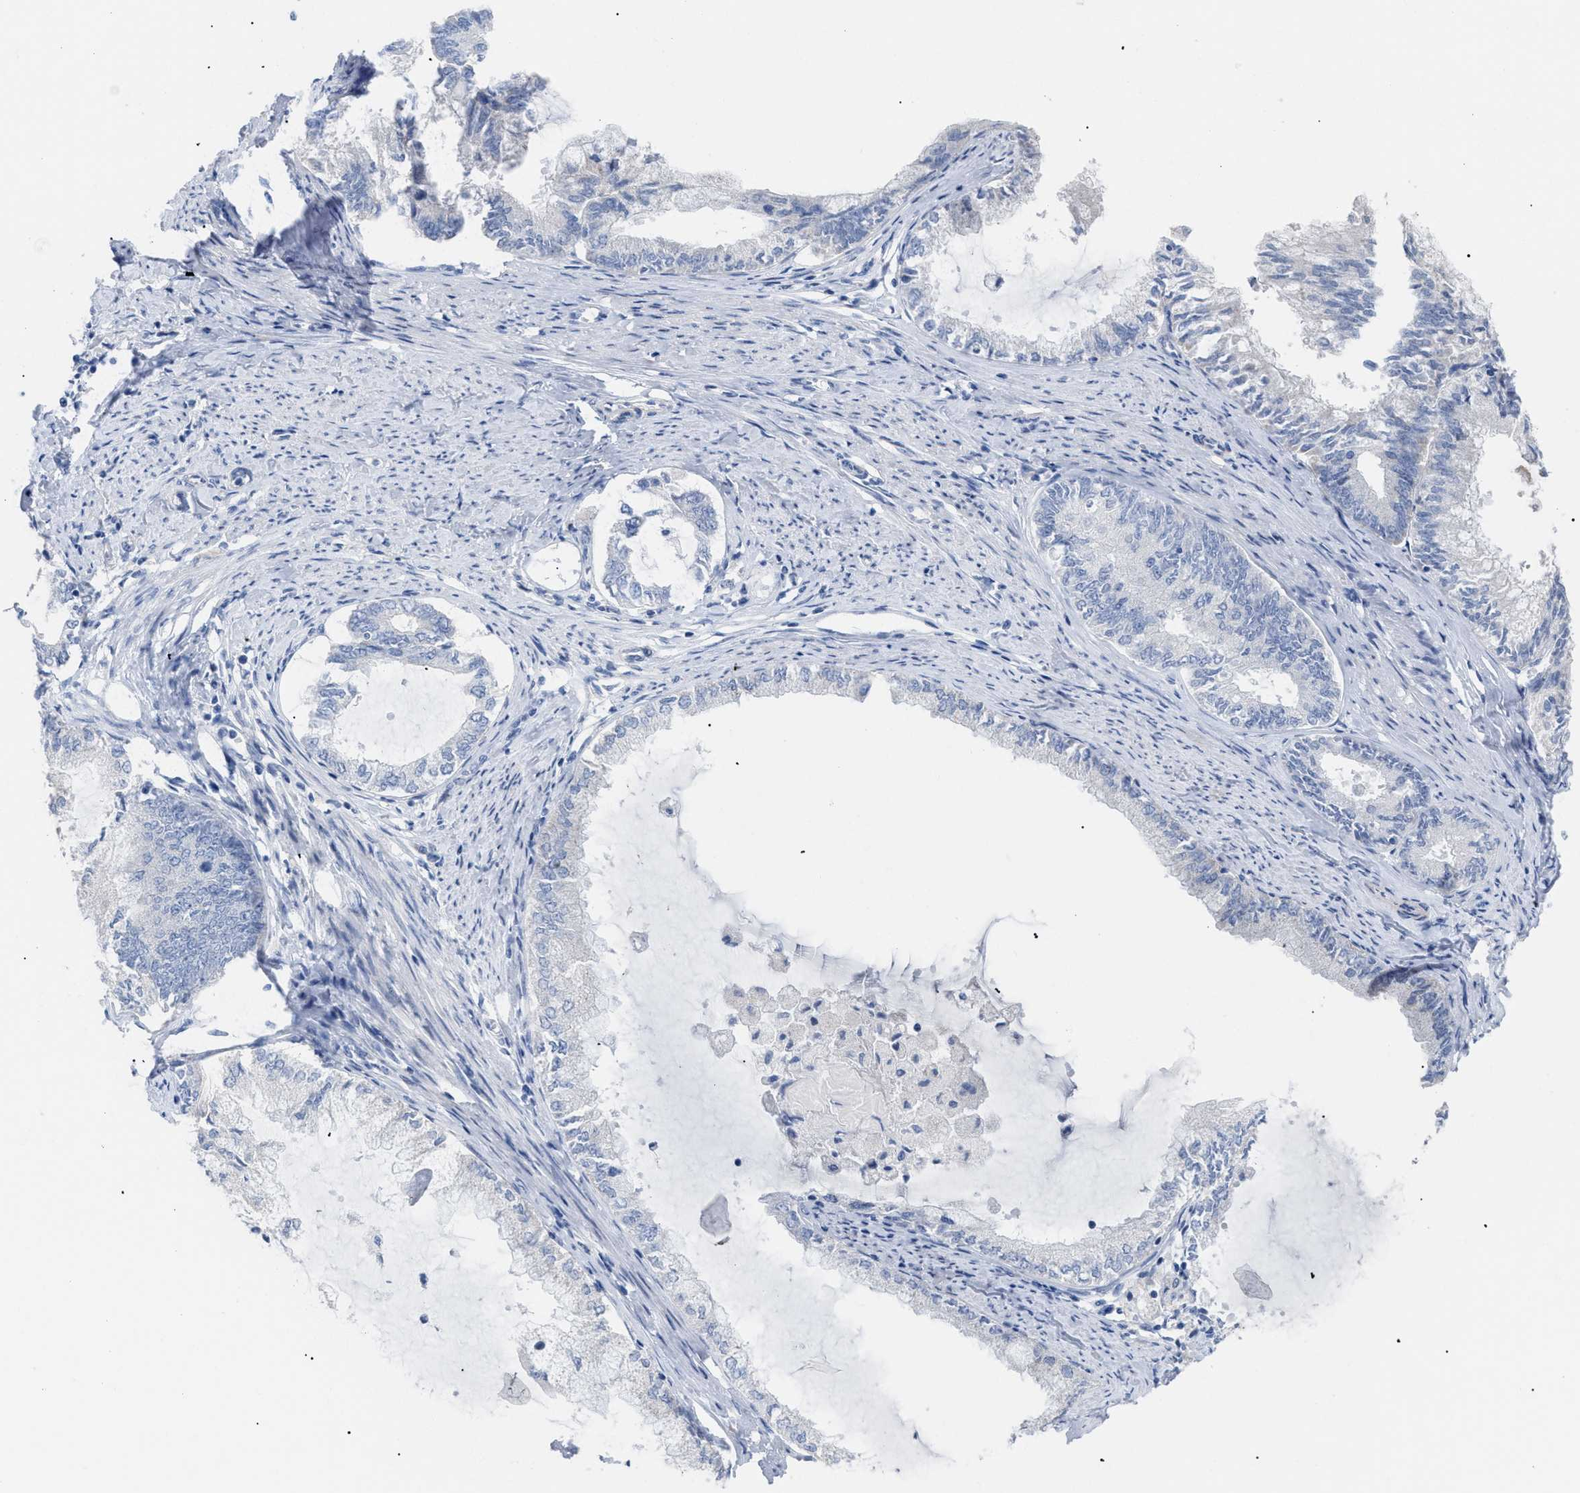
{"staining": {"intensity": "negative", "quantity": "none", "location": "none"}, "tissue": "endometrial cancer", "cell_type": "Tumor cells", "image_type": "cancer", "snomed": [{"axis": "morphology", "description": "Adenocarcinoma, NOS"}, {"axis": "topography", "description": "Endometrium"}], "caption": "DAB immunohistochemical staining of adenocarcinoma (endometrial) shows no significant staining in tumor cells.", "gene": "CAV3", "patient": {"sex": "female", "age": 86}}